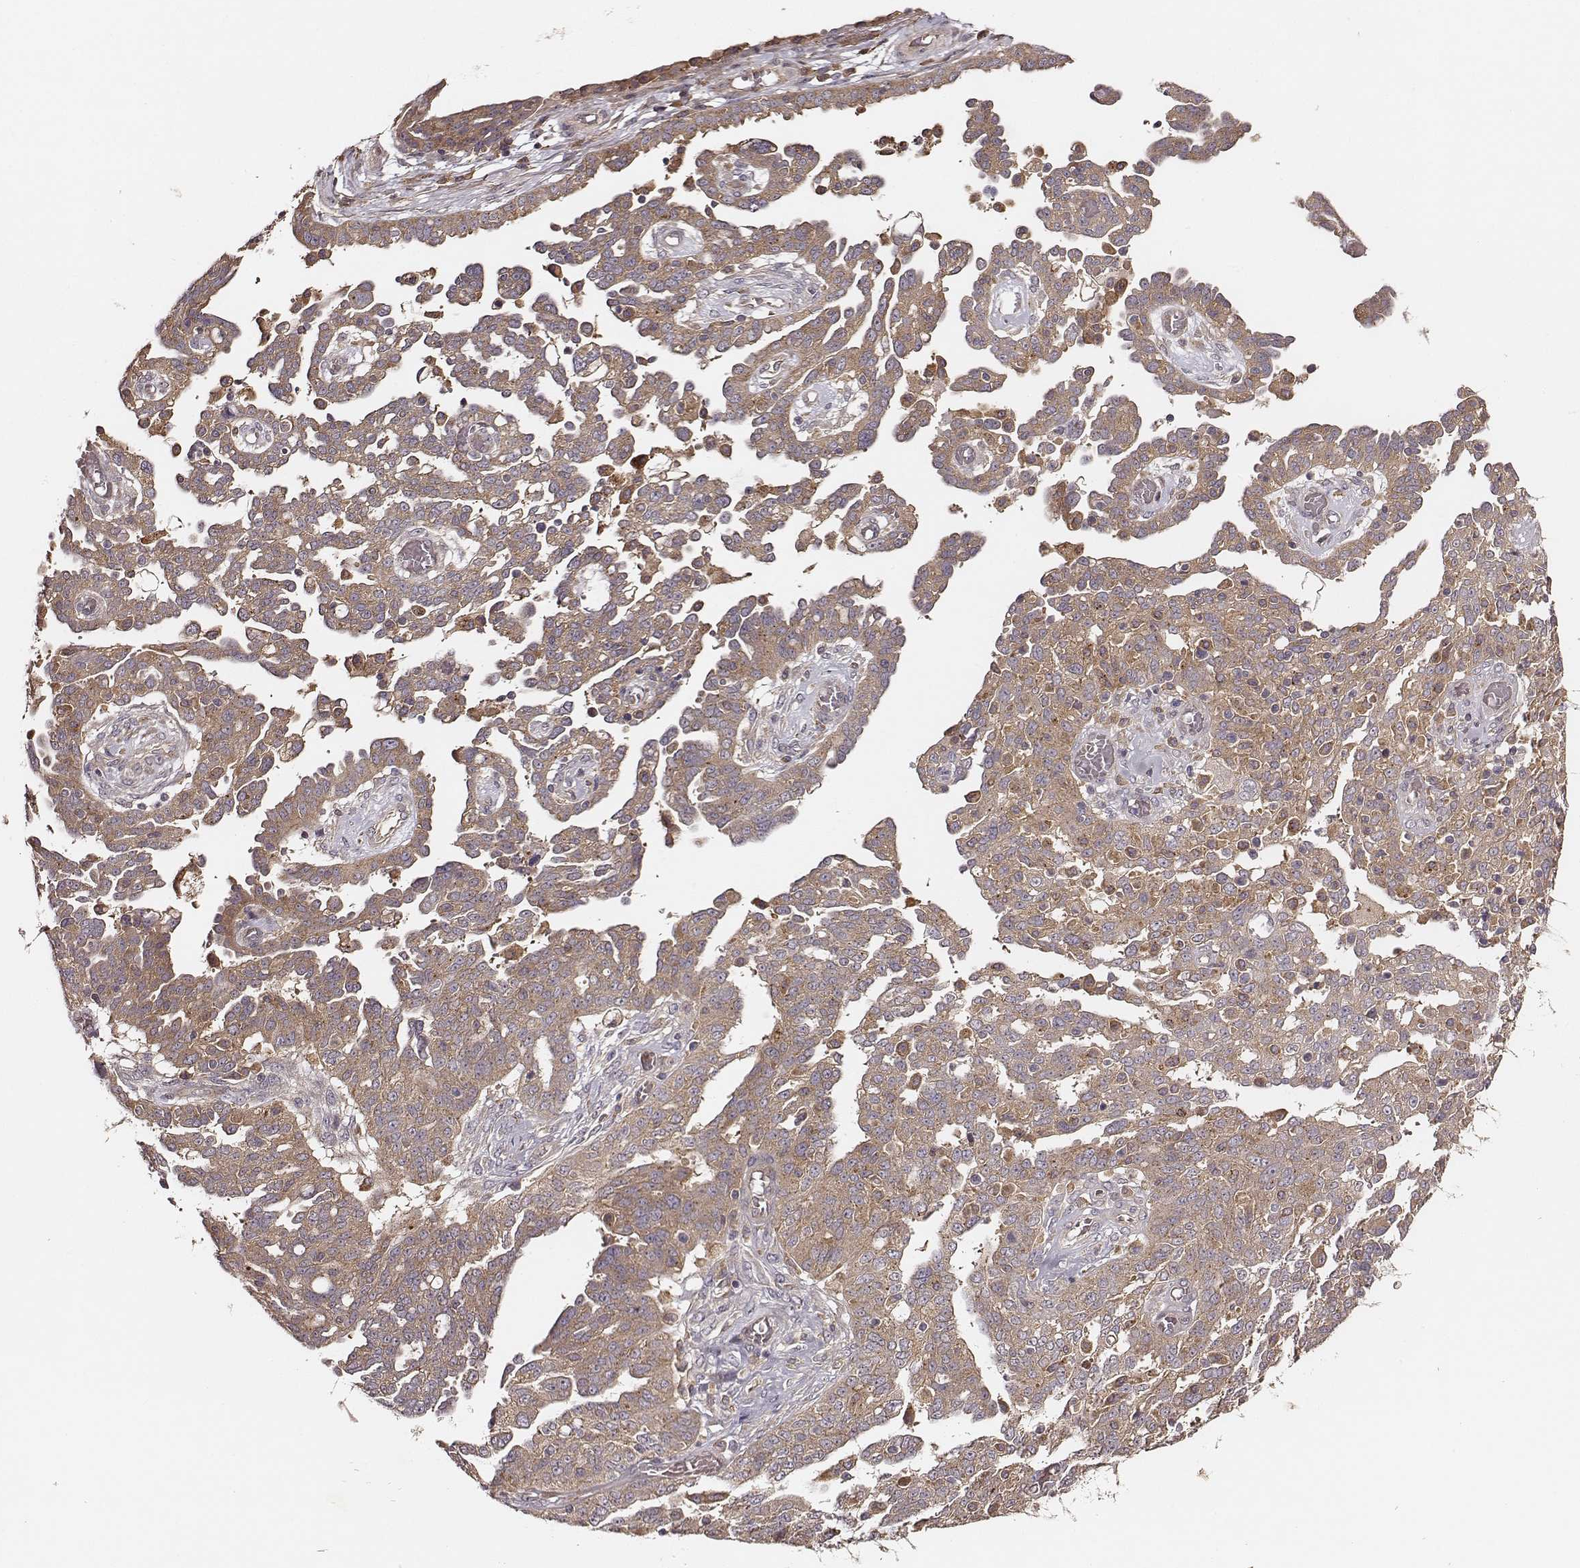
{"staining": {"intensity": "weak", "quantity": ">75%", "location": "cytoplasmic/membranous"}, "tissue": "ovarian cancer", "cell_type": "Tumor cells", "image_type": "cancer", "snomed": [{"axis": "morphology", "description": "Cystadenocarcinoma, serous, NOS"}, {"axis": "topography", "description": "Ovary"}], "caption": "Ovarian serous cystadenocarcinoma stained for a protein demonstrates weak cytoplasmic/membranous positivity in tumor cells. (Brightfield microscopy of DAB IHC at high magnification).", "gene": "VPS26A", "patient": {"sex": "female", "age": 67}}